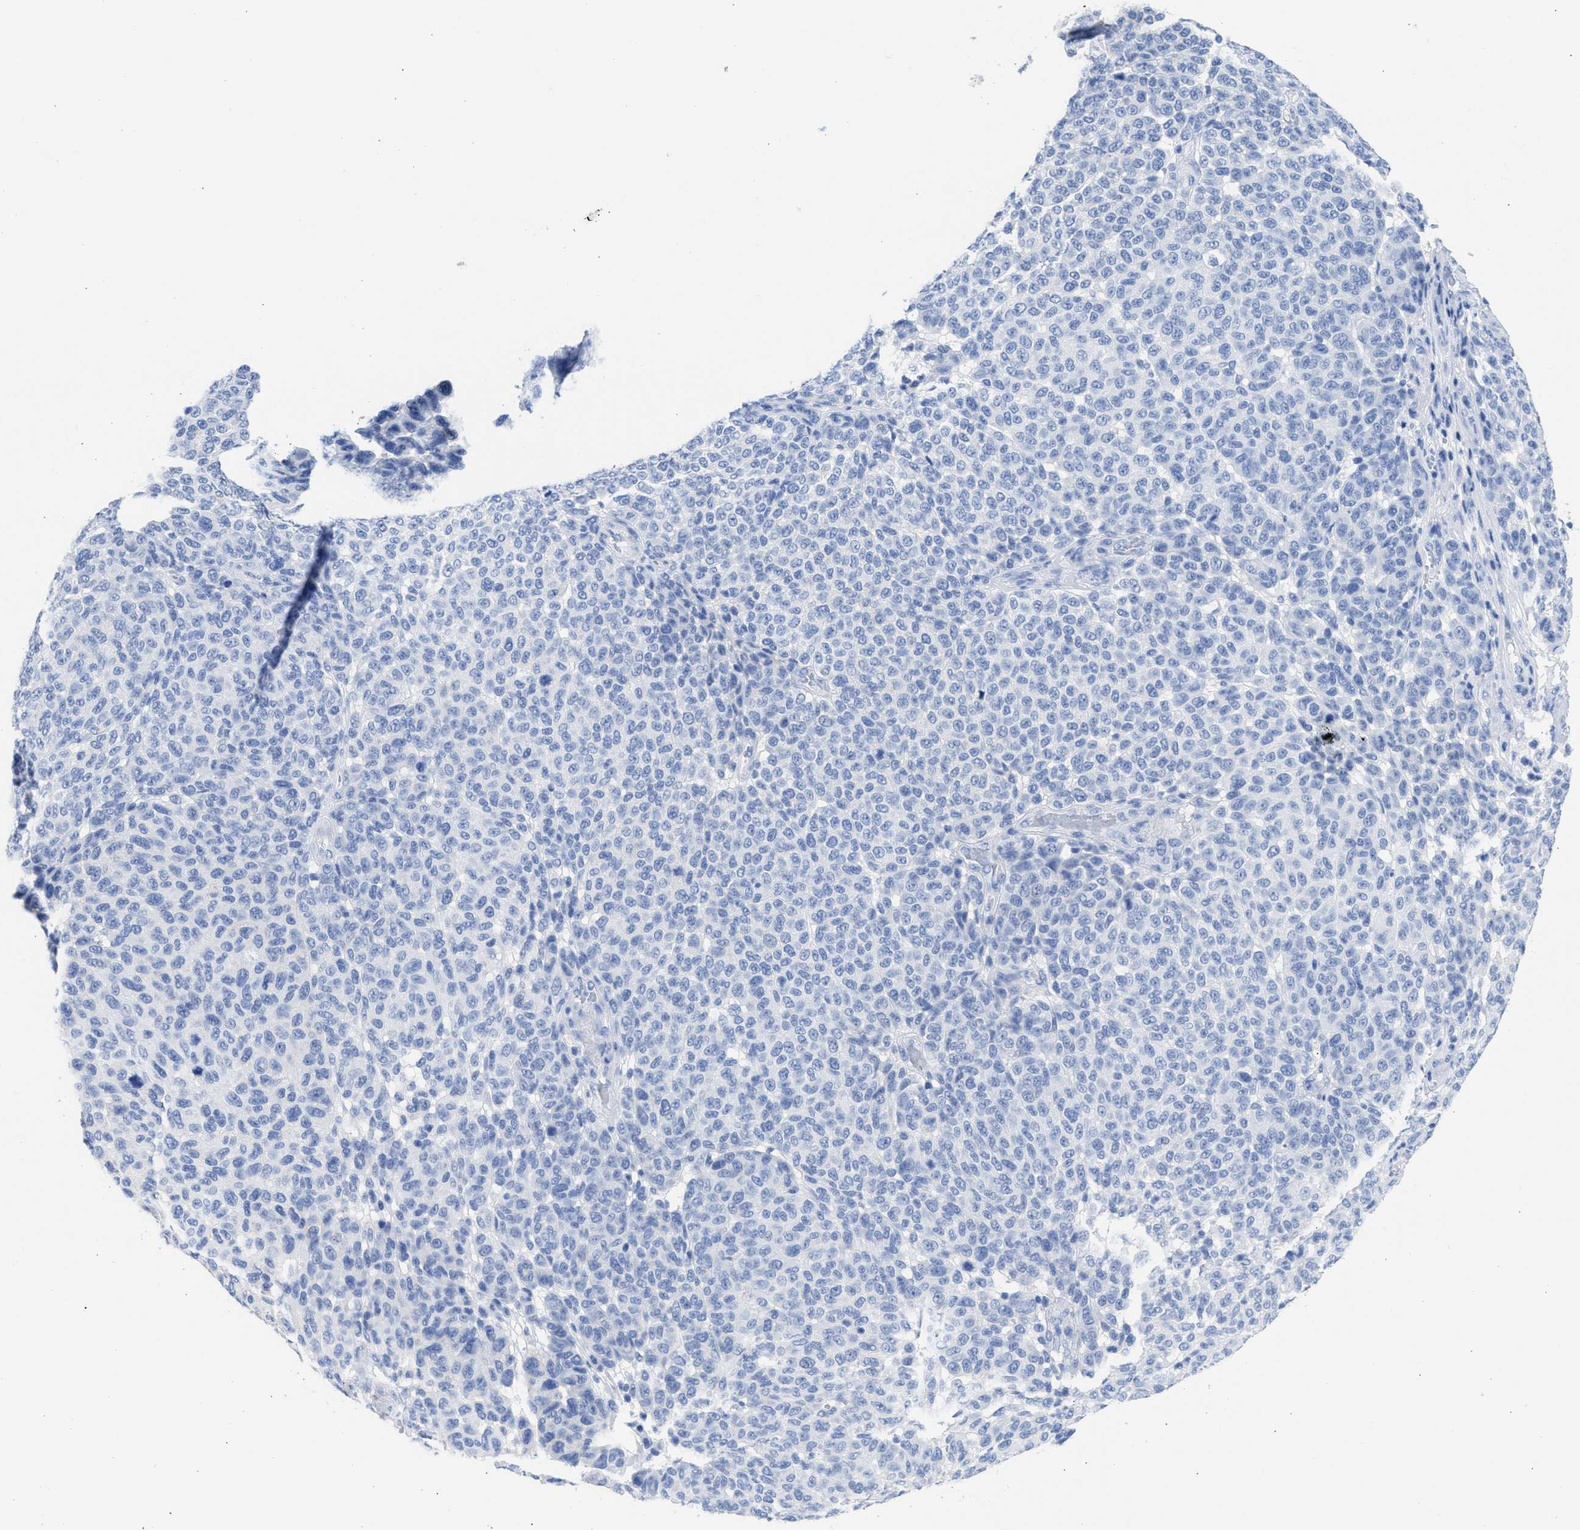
{"staining": {"intensity": "negative", "quantity": "none", "location": "none"}, "tissue": "melanoma", "cell_type": "Tumor cells", "image_type": "cancer", "snomed": [{"axis": "morphology", "description": "Malignant melanoma, NOS"}, {"axis": "topography", "description": "Skin"}], "caption": "DAB immunohistochemical staining of human melanoma exhibits no significant staining in tumor cells.", "gene": "NCAM1", "patient": {"sex": "male", "age": 59}}